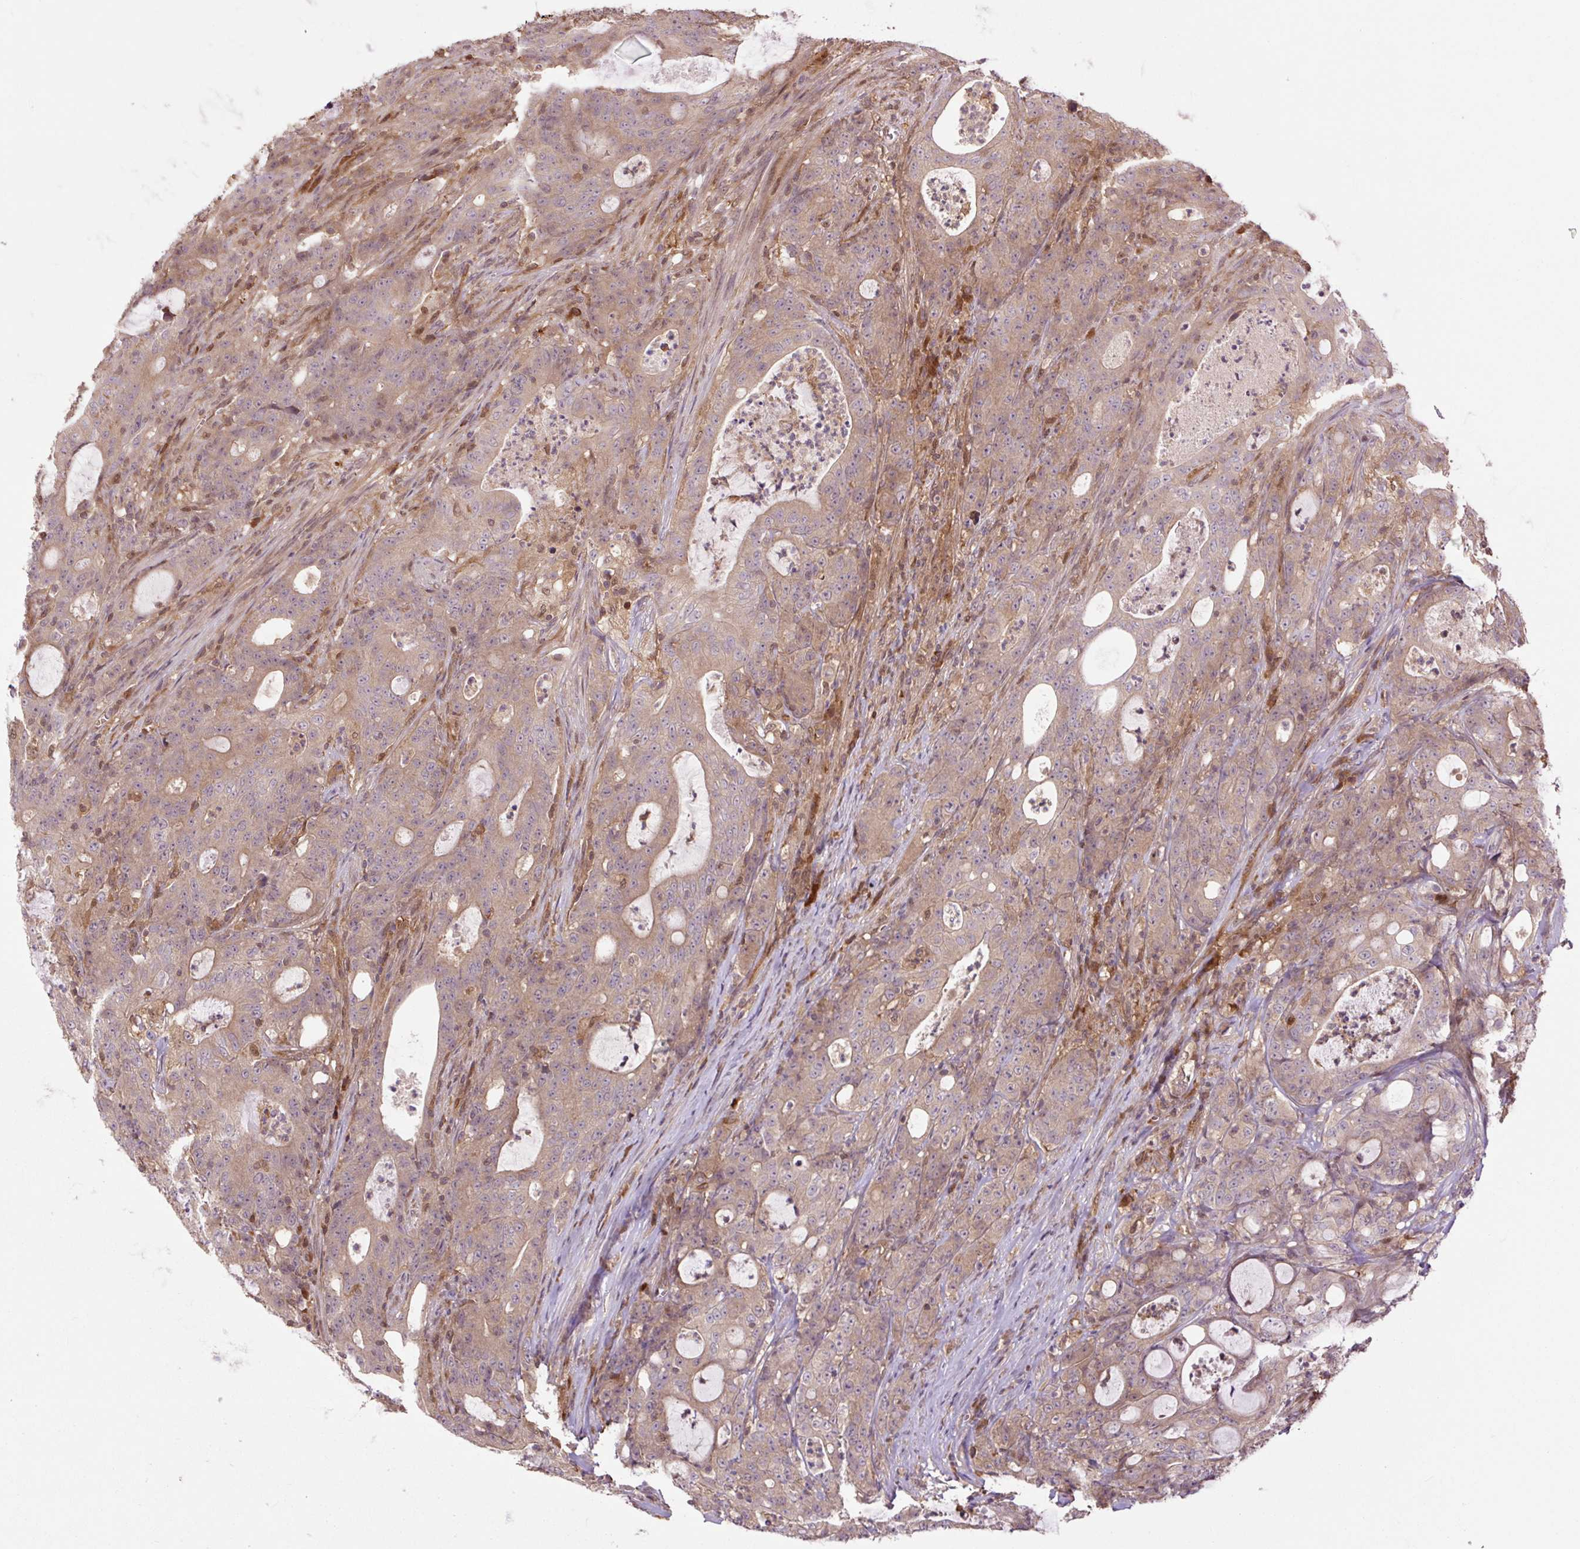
{"staining": {"intensity": "moderate", "quantity": ">75%", "location": "cytoplasmic/membranous"}, "tissue": "colorectal cancer", "cell_type": "Tumor cells", "image_type": "cancer", "snomed": [{"axis": "morphology", "description": "Adenocarcinoma, NOS"}, {"axis": "topography", "description": "Colon"}], "caption": "IHC photomicrograph of colorectal cancer (adenocarcinoma) stained for a protein (brown), which displays medium levels of moderate cytoplasmic/membranous staining in about >75% of tumor cells.", "gene": "TPT1", "patient": {"sex": "male", "age": 83}}